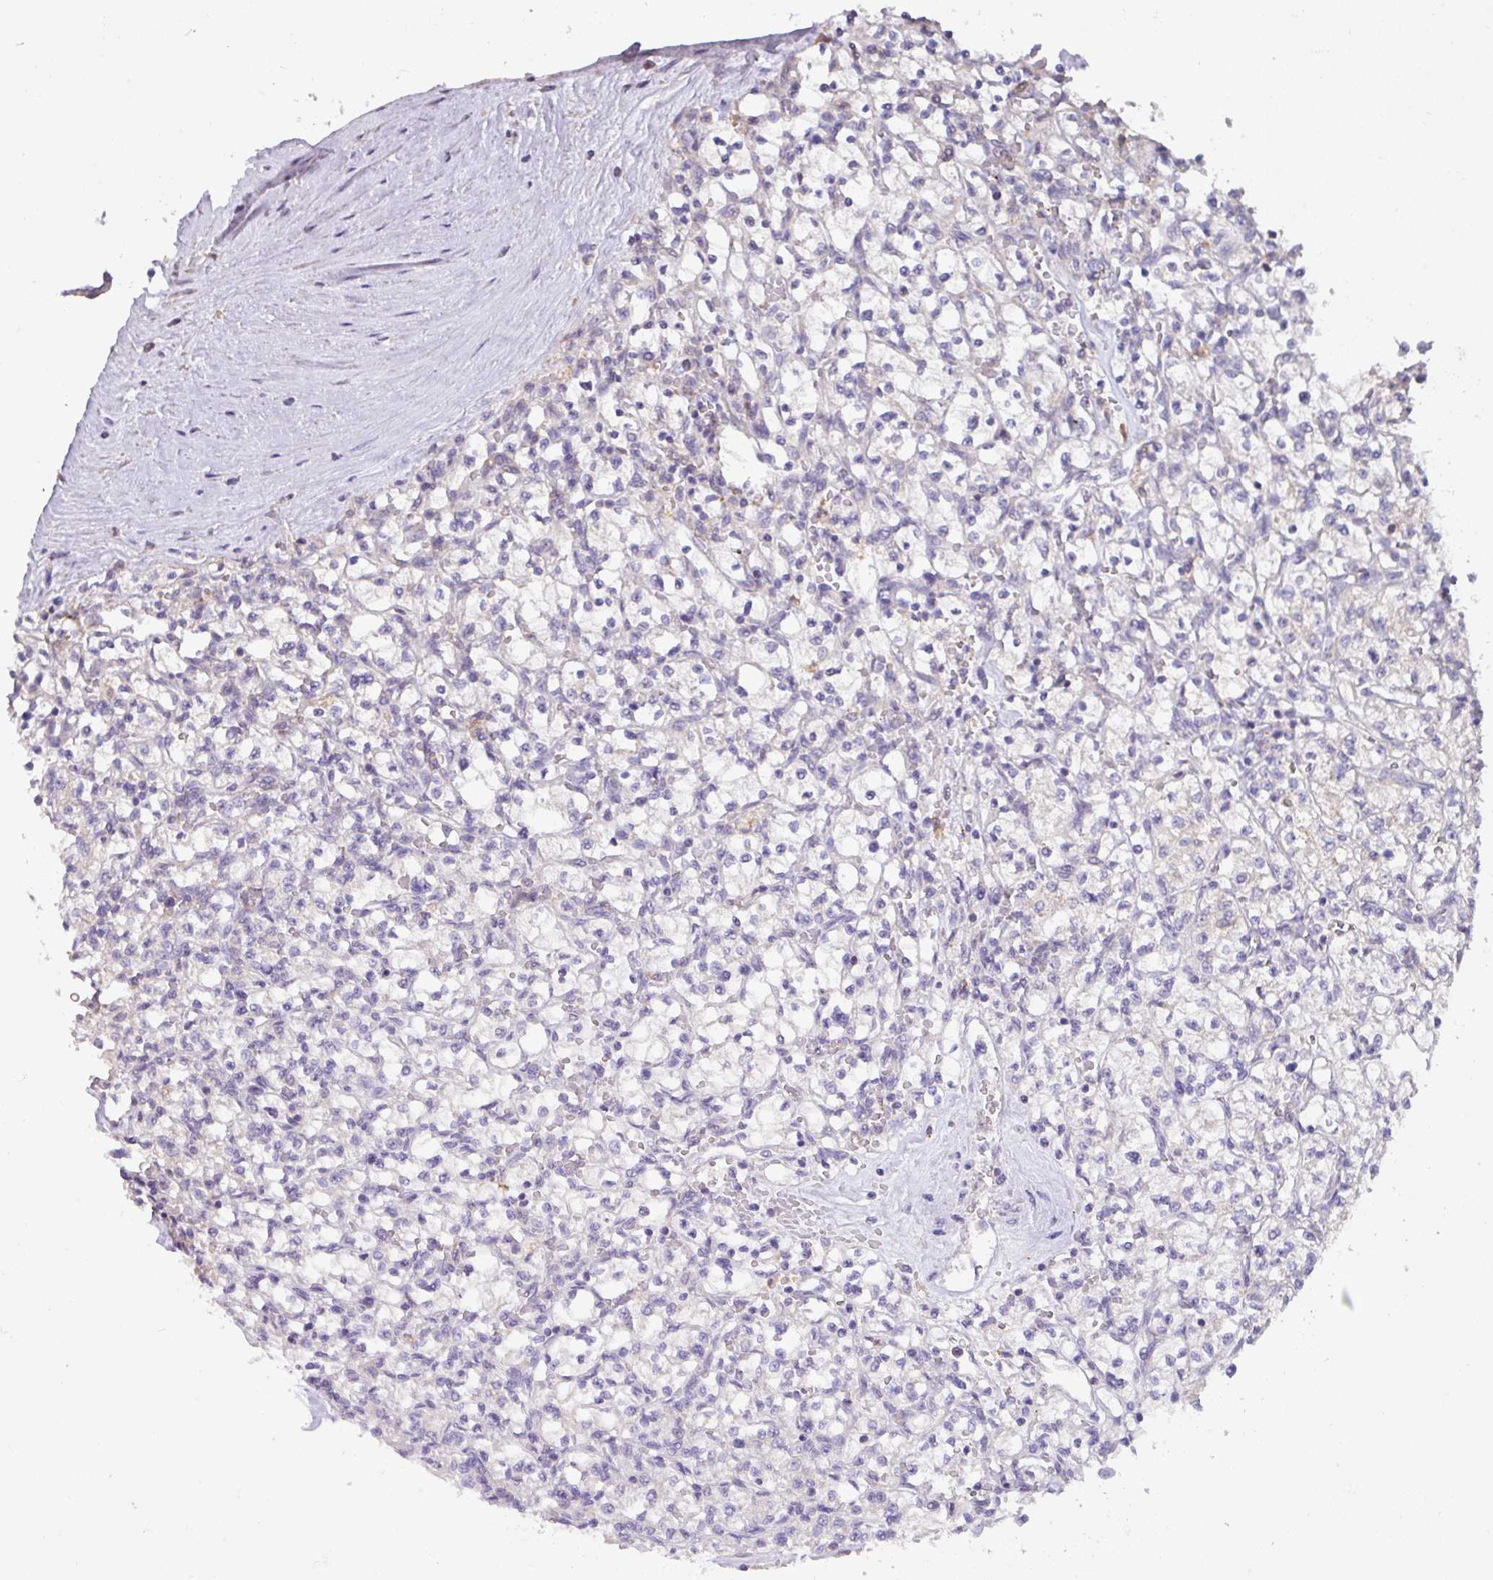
{"staining": {"intensity": "negative", "quantity": "none", "location": "none"}, "tissue": "renal cancer", "cell_type": "Tumor cells", "image_type": "cancer", "snomed": [{"axis": "morphology", "description": "Adenocarcinoma, NOS"}, {"axis": "topography", "description": "Kidney"}], "caption": "Adenocarcinoma (renal) stained for a protein using IHC displays no positivity tumor cells.", "gene": "GCNT7", "patient": {"sex": "female", "age": 64}}